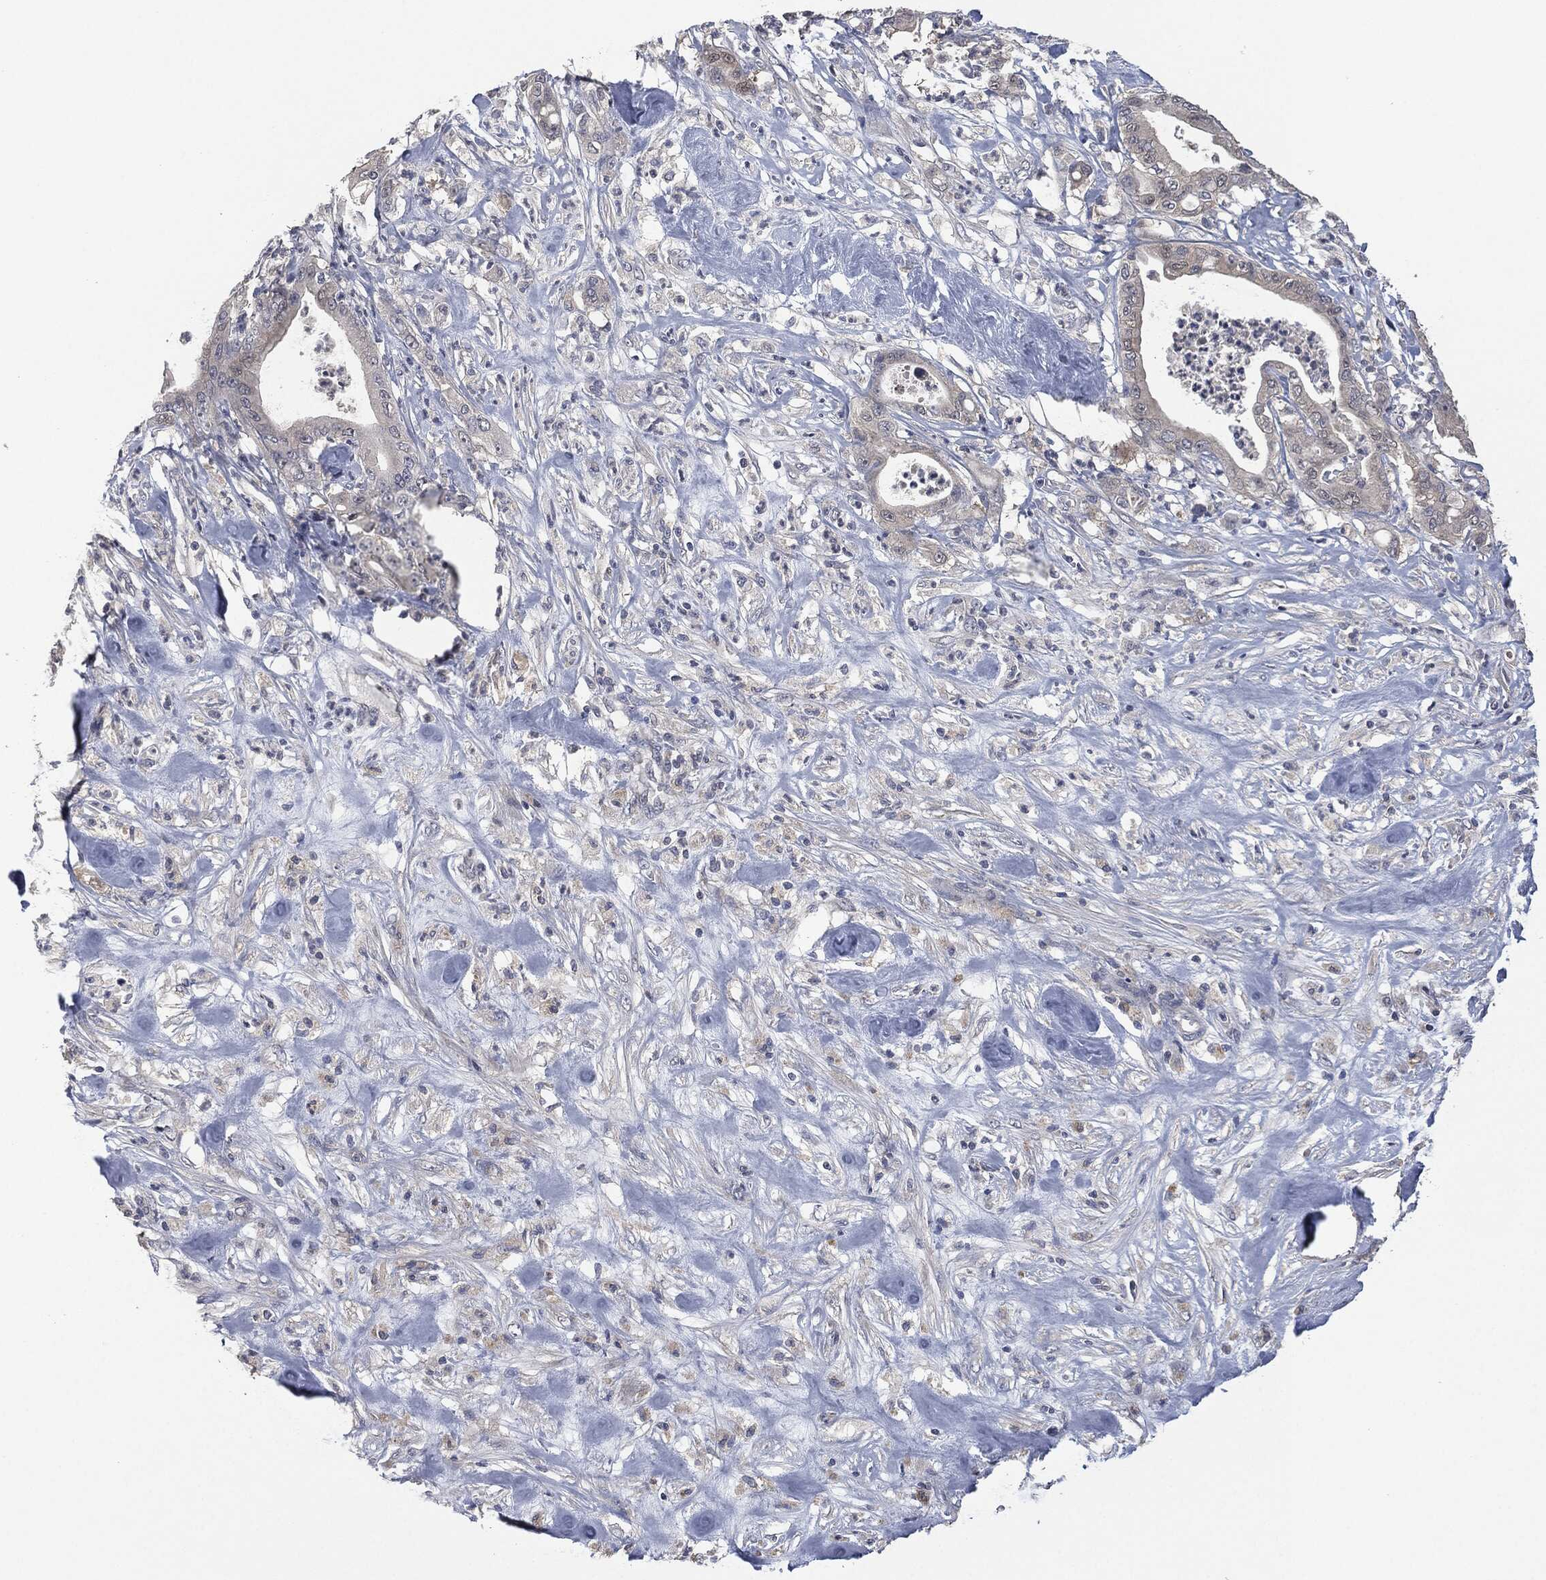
{"staining": {"intensity": "negative", "quantity": "none", "location": "none"}, "tissue": "pancreatic cancer", "cell_type": "Tumor cells", "image_type": "cancer", "snomed": [{"axis": "morphology", "description": "Adenocarcinoma, NOS"}, {"axis": "topography", "description": "Pancreas"}], "caption": "This is an immunohistochemistry histopathology image of pancreatic cancer. There is no positivity in tumor cells.", "gene": "IL1RN", "patient": {"sex": "male", "age": 71}}